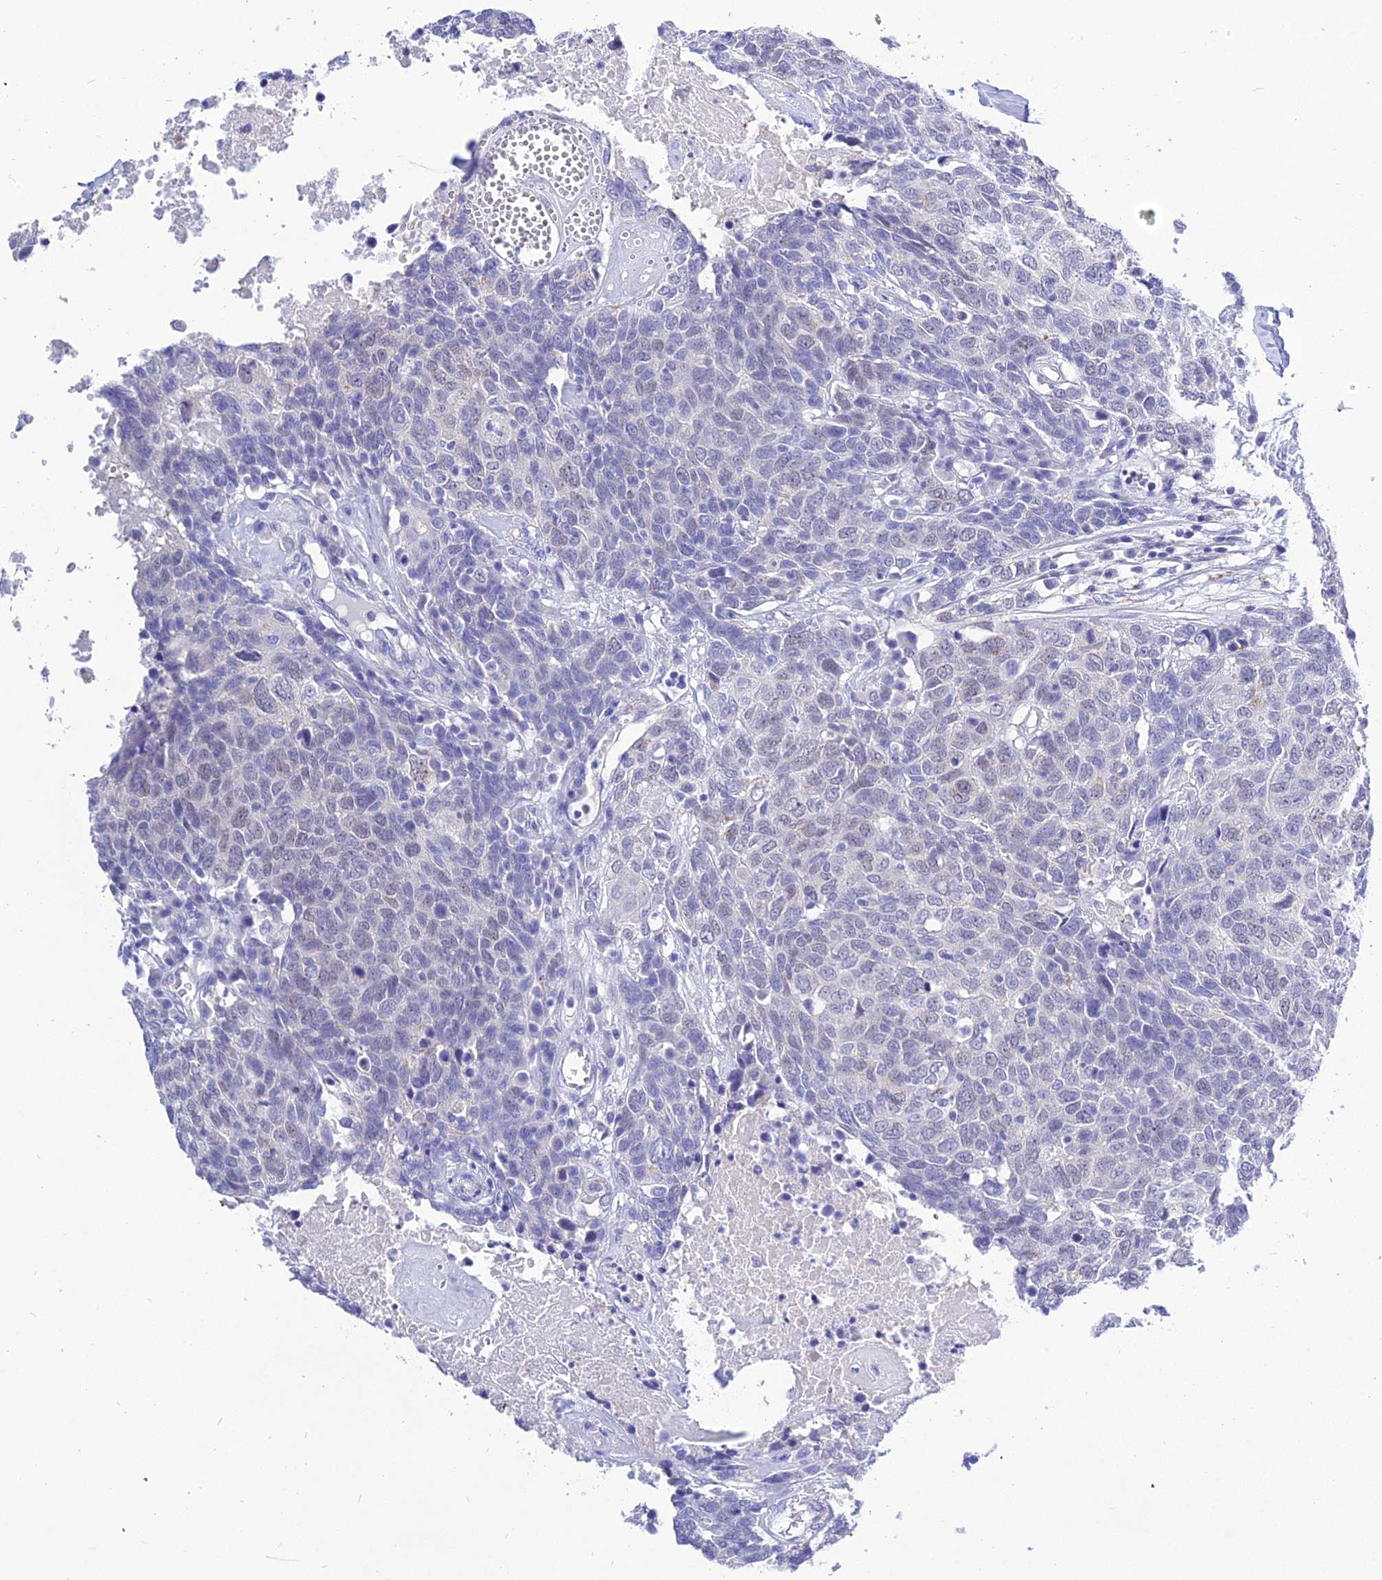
{"staining": {"intensity": "negative", "quantity": "none", "location": "none"}, "tissue": "head and neck cancer", "cell_type": "Tumor cells", "image_type": "cancer", "snomed": [{"axis": "morphology", "description": "Squamous cell carcinoma, NOS"}, {"axis": "topography", "description": "Head-Neck"}], "caption": "This is an IHC image of head and neck cancer (squamous cell carcinoma). There is no staining in tumor cells.", "gene": "DEFB107A", "patient": {"sex": "male", "age": 66}}